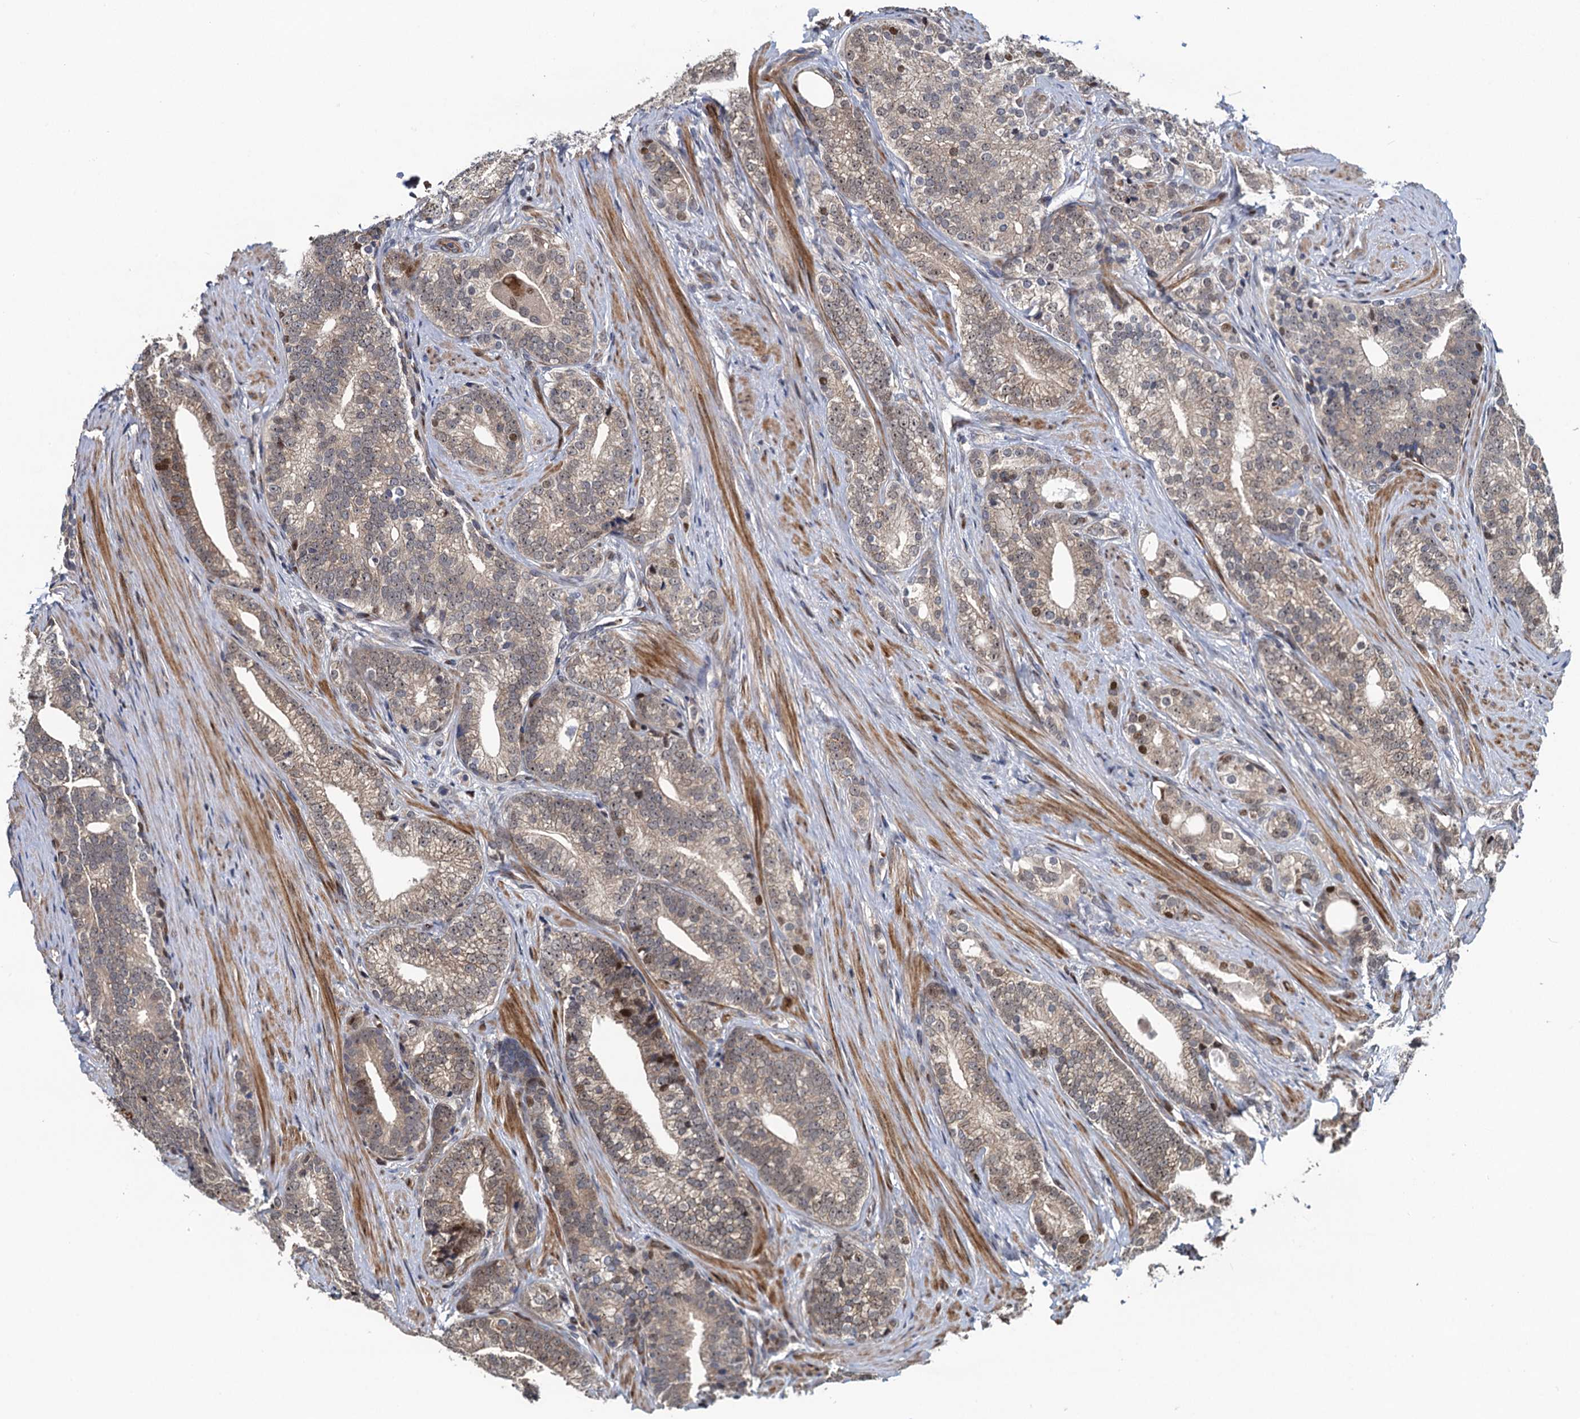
{"staining": {"intensity": "weak", "quantity": ">75%", "location": "cytoplasmic/membranous"}, "tissue": "prostate cancer", "cell_type": "Tumor cells", "image_type": "cancer", "snomed": [{"axis": "morphology", "description": "Adenocarcinoma, Low grade"}, {"axis": "topography", "description": "Prostate"}], "caption": "This is a histology image of immunohistochemistry staining of prostate cancer (adenocarcinoma (low-grade)), which shows weak expression in the cytoplasmic/membranous of tumor cells.", "gene": "ATOSA", "patient": {"sex": "male", "age": 71}}